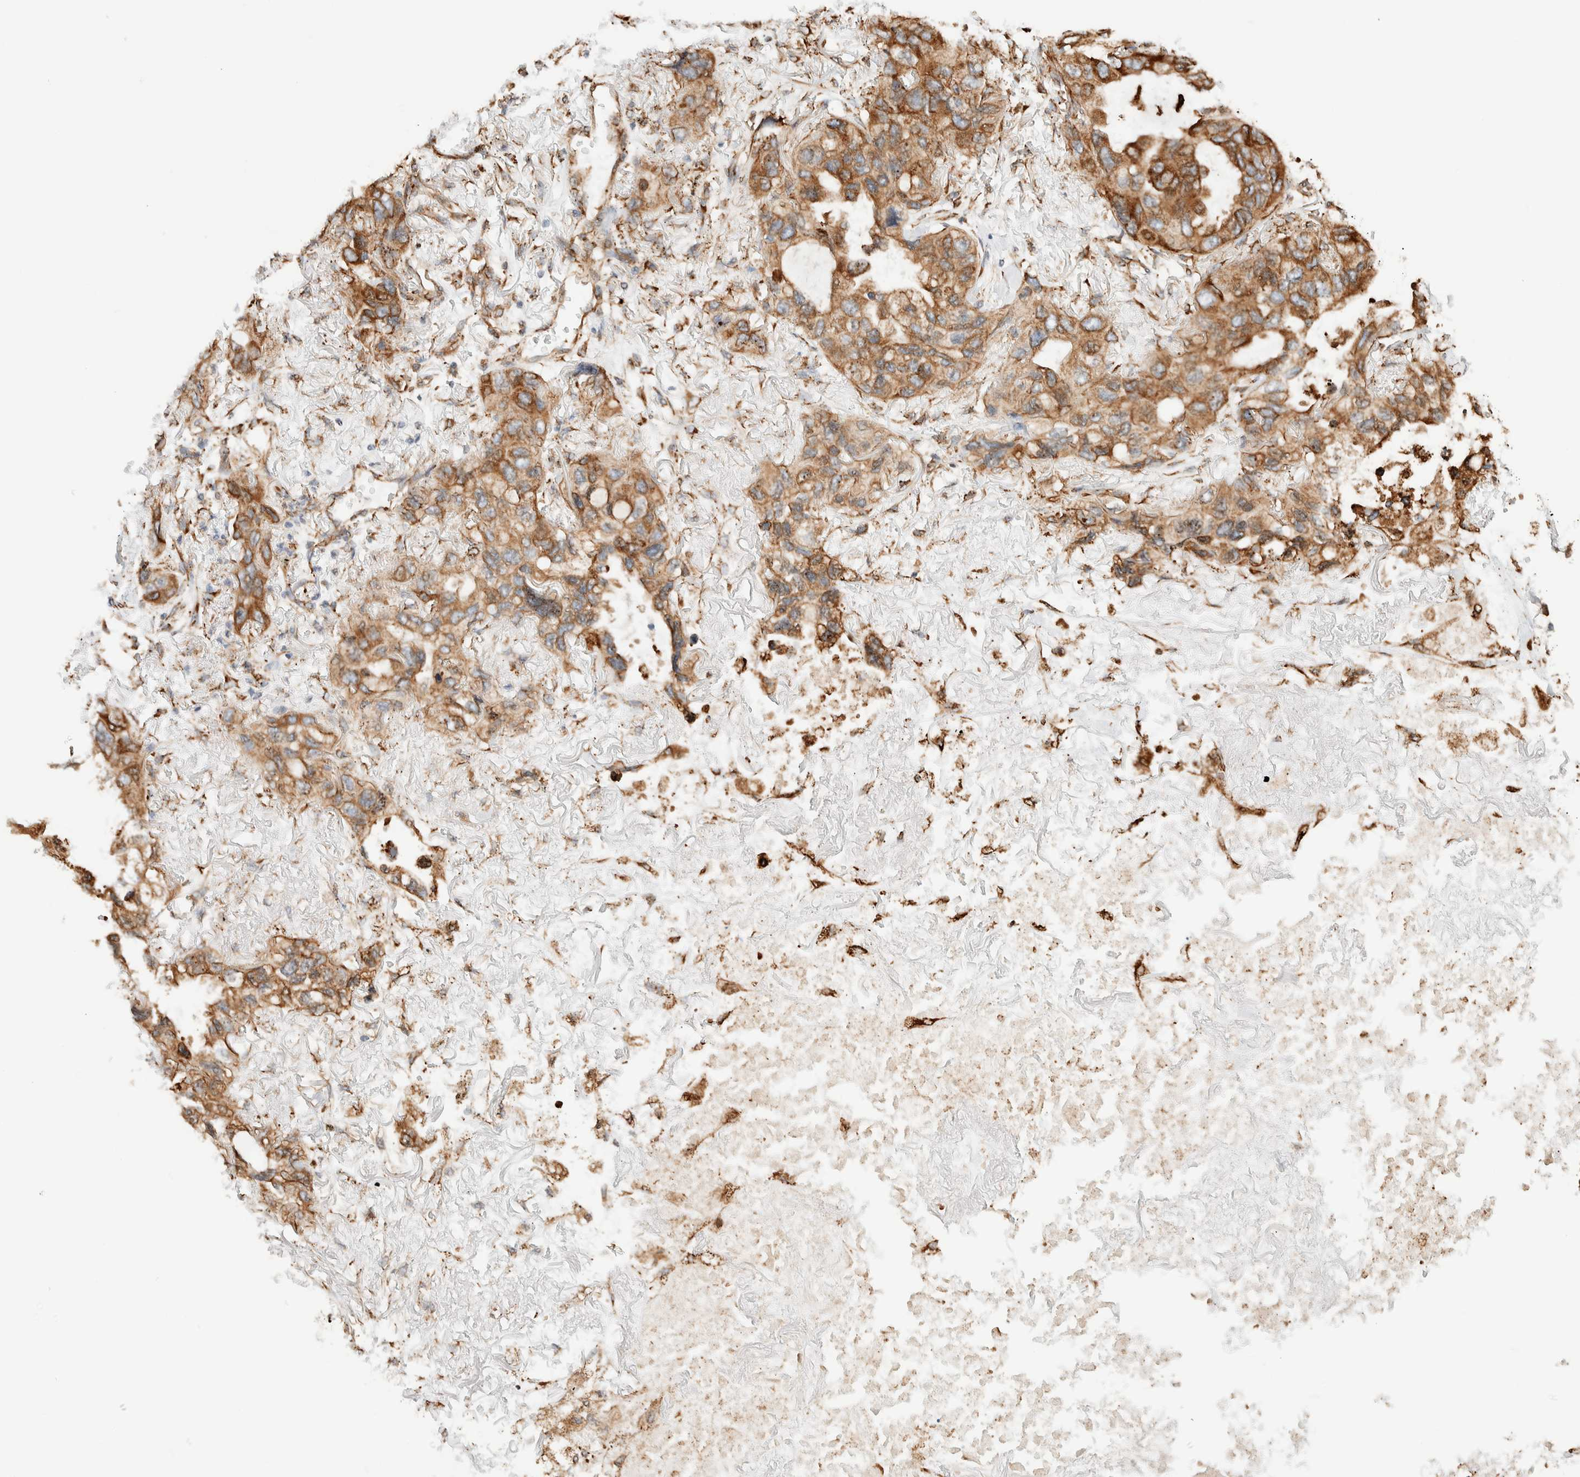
{"staining": {"intensity": "moderate", "quantity": ">75%", "location": "cytoplasmic/membranous"}, "tissue": "lung cancer", "cell_type": "Tumor cells", "image_type": "cancer", "snomed": [{"axis": "morphology", "description": "Squamous cell carcinoma, NOS"}, {"axis": "topography", "description": "Lung"}], "caption": "Human squamous cell carcinoma (lung) stained for a protein (brown) exhibits moderate cytoplasmic/membranous positive expression in approximately >75% of tumor cells.", "gene": "INTS1", "patient": {"sex": "female", "age": 73}}